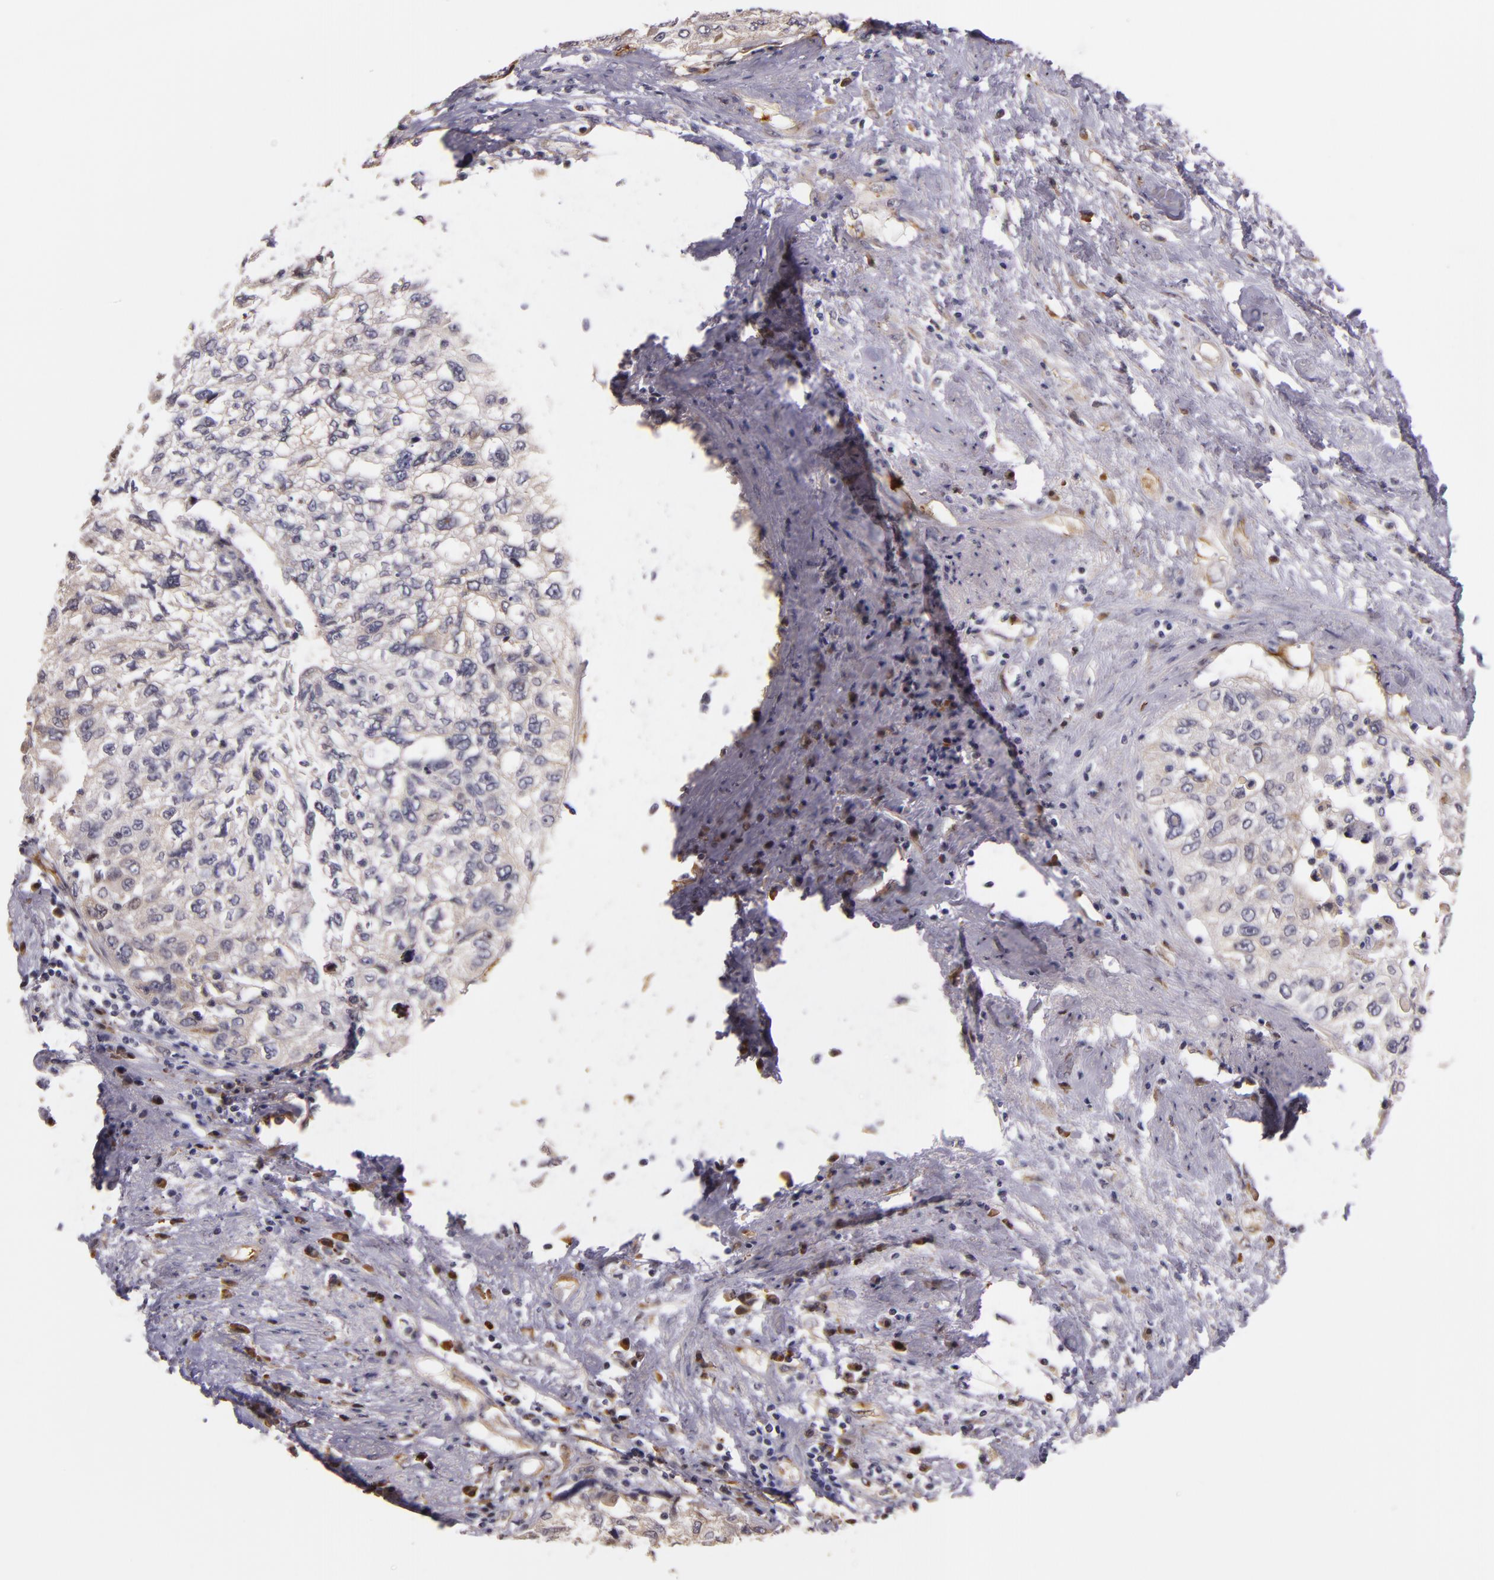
{"staining": {"intensity": "negative", "quantity": "none", "location": "none"}, "tissue": "cervical cancer", "cell_type": "Tumor cells", "image_type": "cancer", "snomed": [{"axis": "morphology", "description": "Squamous cell carcinoma, NOS"}, {"axis": "topography", "description": "Cervix"}], "caption": "Photomicrograph shows no protein expression in tumor cells of cervical cancer tissue.", "gene": "SYTL4", "patient": {"sex": "female", "age": 57}}